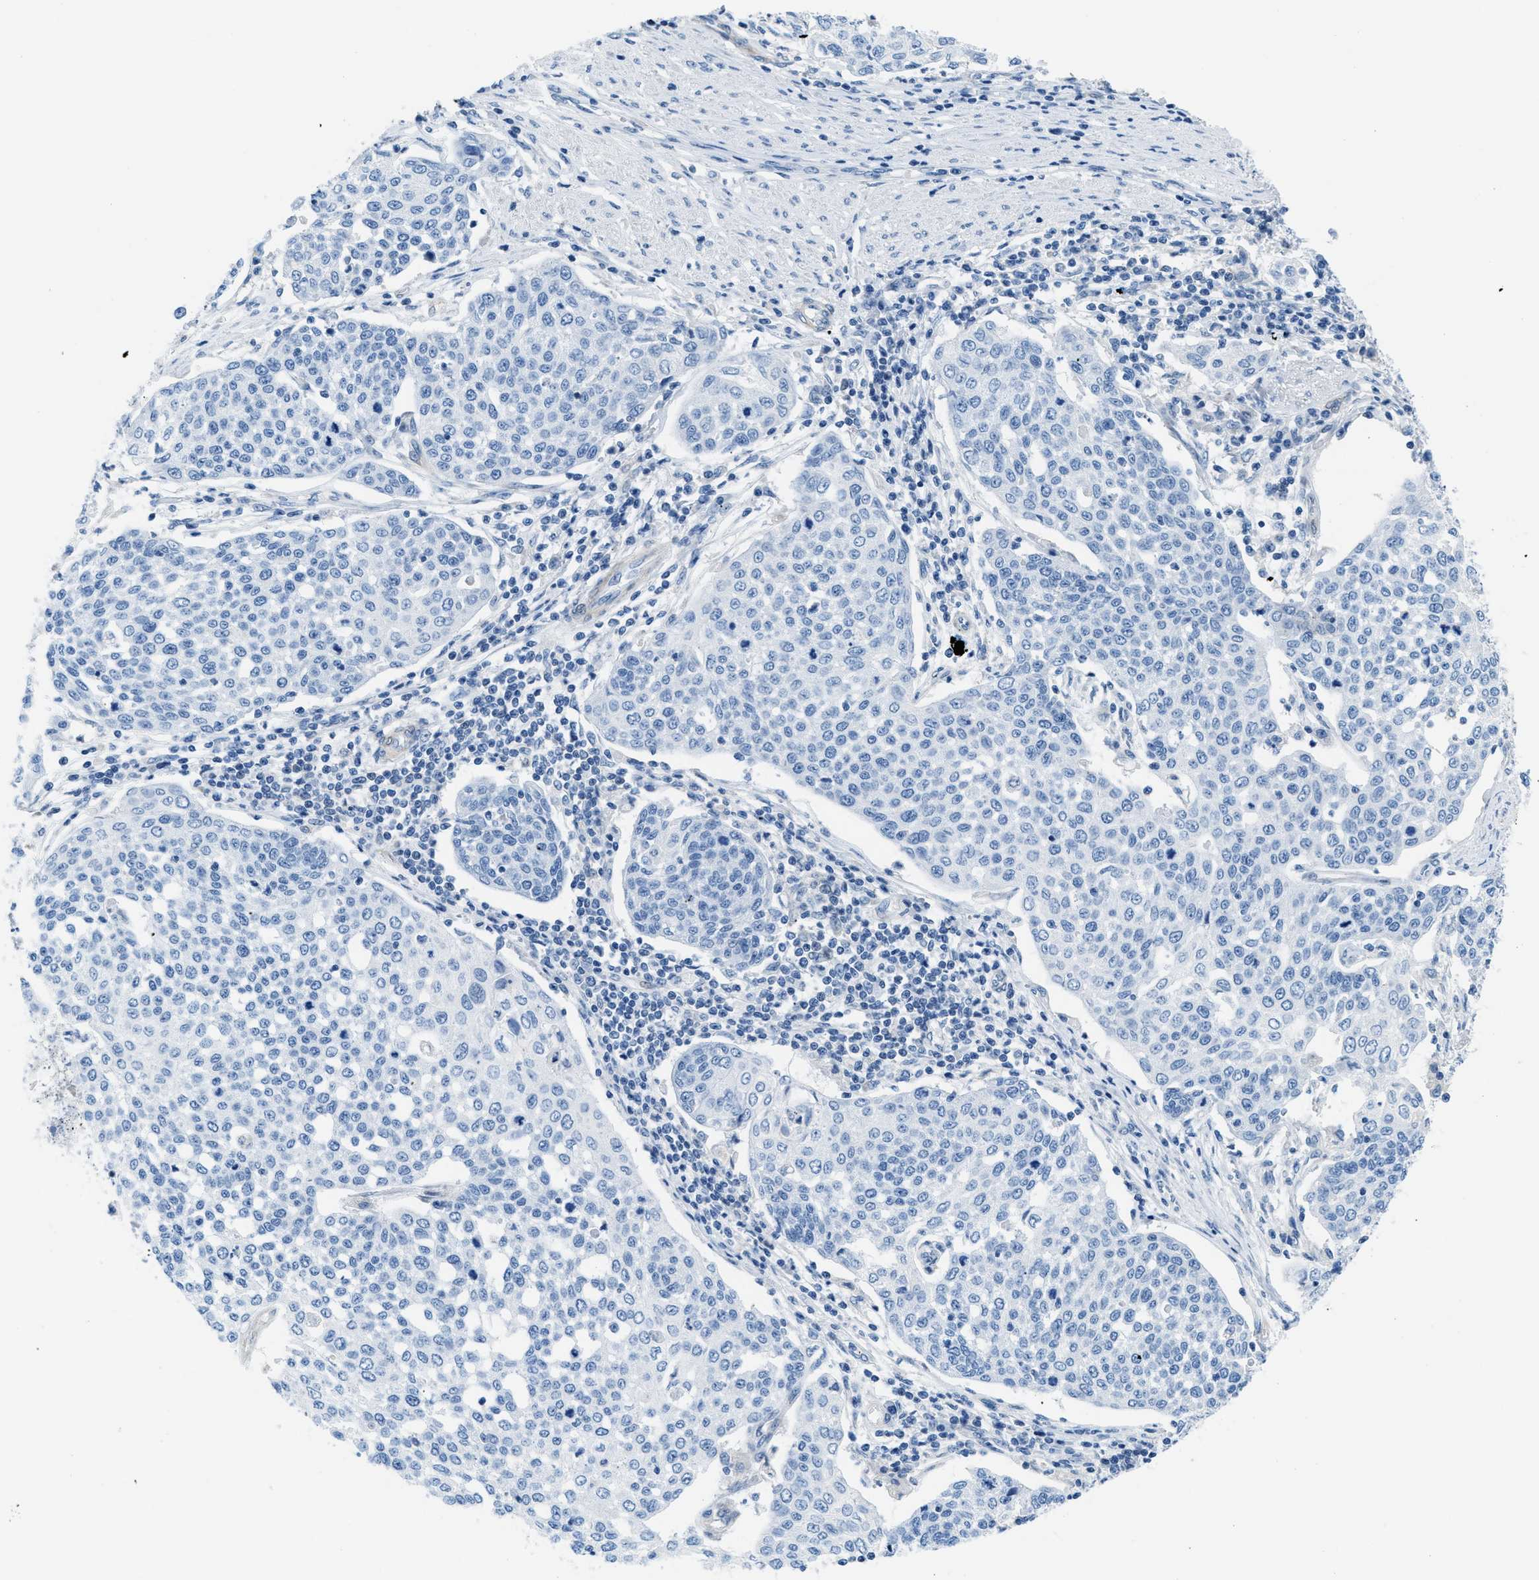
{"staining": {"intensity": "negative", "quantity": "none", "location": "none"}, "tissue": "cervical cancer", "cell_type": "Tumor cells", "image_type": "cancer", "snomed": [{"axis": "morphology", "description": "Squamous cell carcinoma, NOS"}, {"axis": "topography", "description": "Cervix"}], "caption": "The immunohistochemistry (IHC) micrograph has no significant staining in tumor cells of squamous cell carcinoma (cervical) tissue.", "gene": "MAPRE2", "patient": {"sex": "female", "age": 34}}